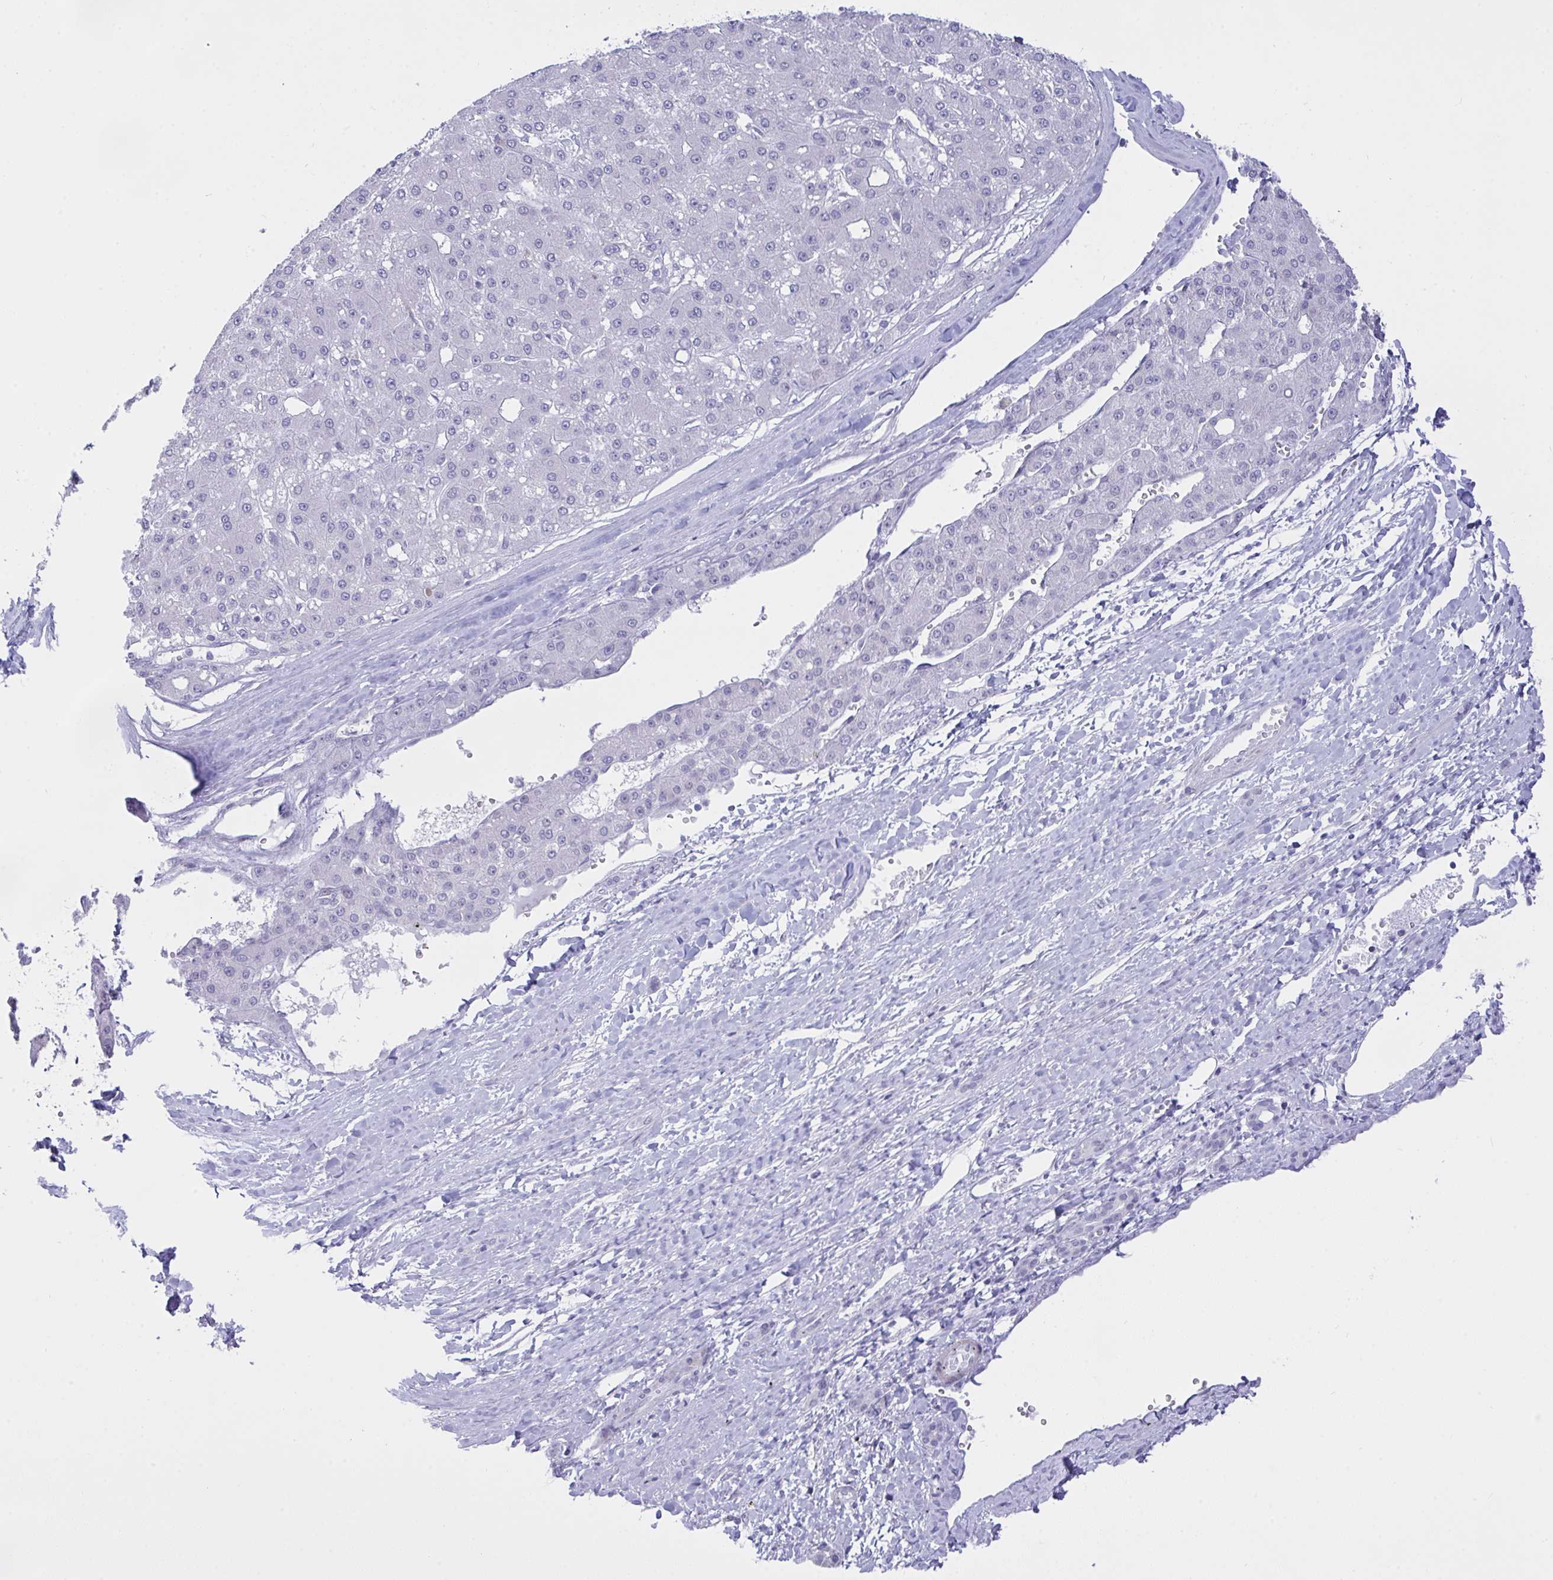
{"staining": {"intensity": "negative", "quantity": "none", "location": "none"}, "tissue": "liver cancer", "cell_type": "Tumor cells", "image_type": "cancer", "snomed": [{"axis": "morphology", "description": "Carcinoma, Hepatocellular, NOS"}, {"axis": "topography", "description": "Liver"}], "caption": "High power microscopy image of an IHC histopathology image of liver hepatocellular carcinoma, revealing no significant expression in tumor cells.", "gene": "FBXL22", "patient": {"sex": "male", "age": 67}}